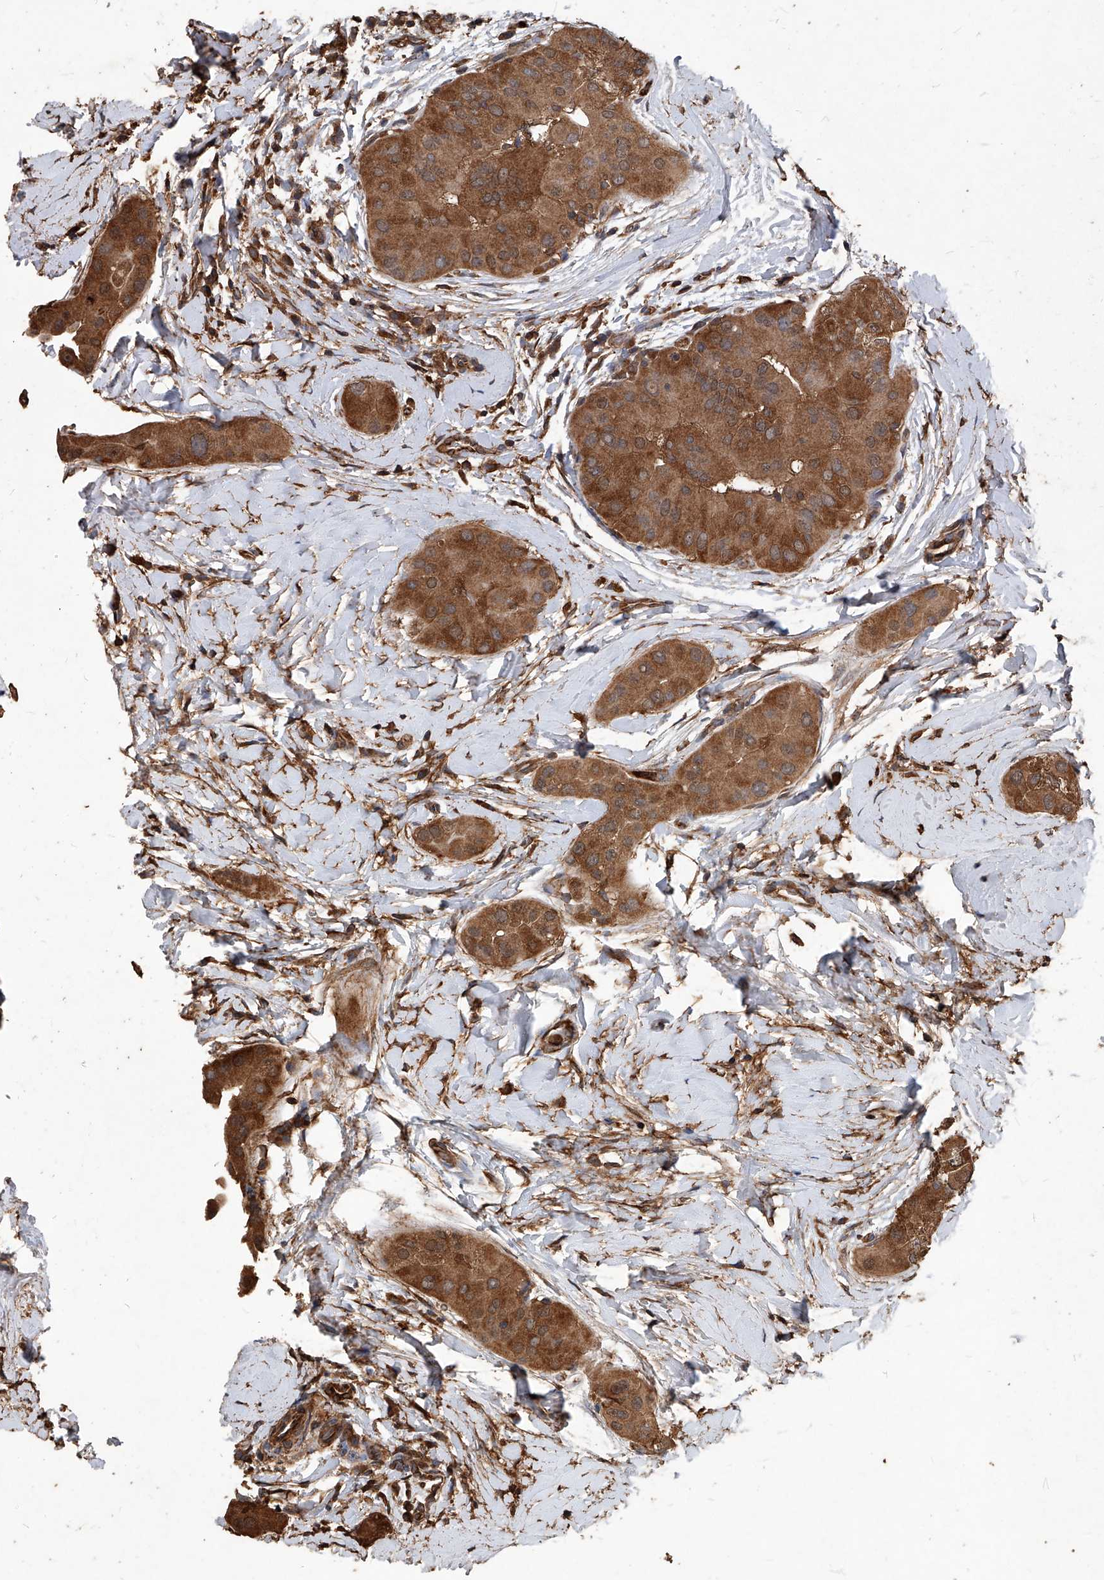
{"staining": {"intensity": "strong", "quantity": ">75%", "location": "cytoplasmic/membranous"}, "tissue": "thyroid cancer", "cell_type": "Tumor cells", "image_type": "cancer", "snomed": [{"axis": "morphology", "description": "Papillary adenocarcinoma, NOS"}, {"axis": "topography", "description": "Thyroid gland"}], "caption": "Thyroid cancer was stained to show a protein in brown. There is high levels of strong cytoplasmic/membranous staining in about >75% of tumor cells.", "gene": "UCP2", "patient": {"sex": "male", "age": 33}}